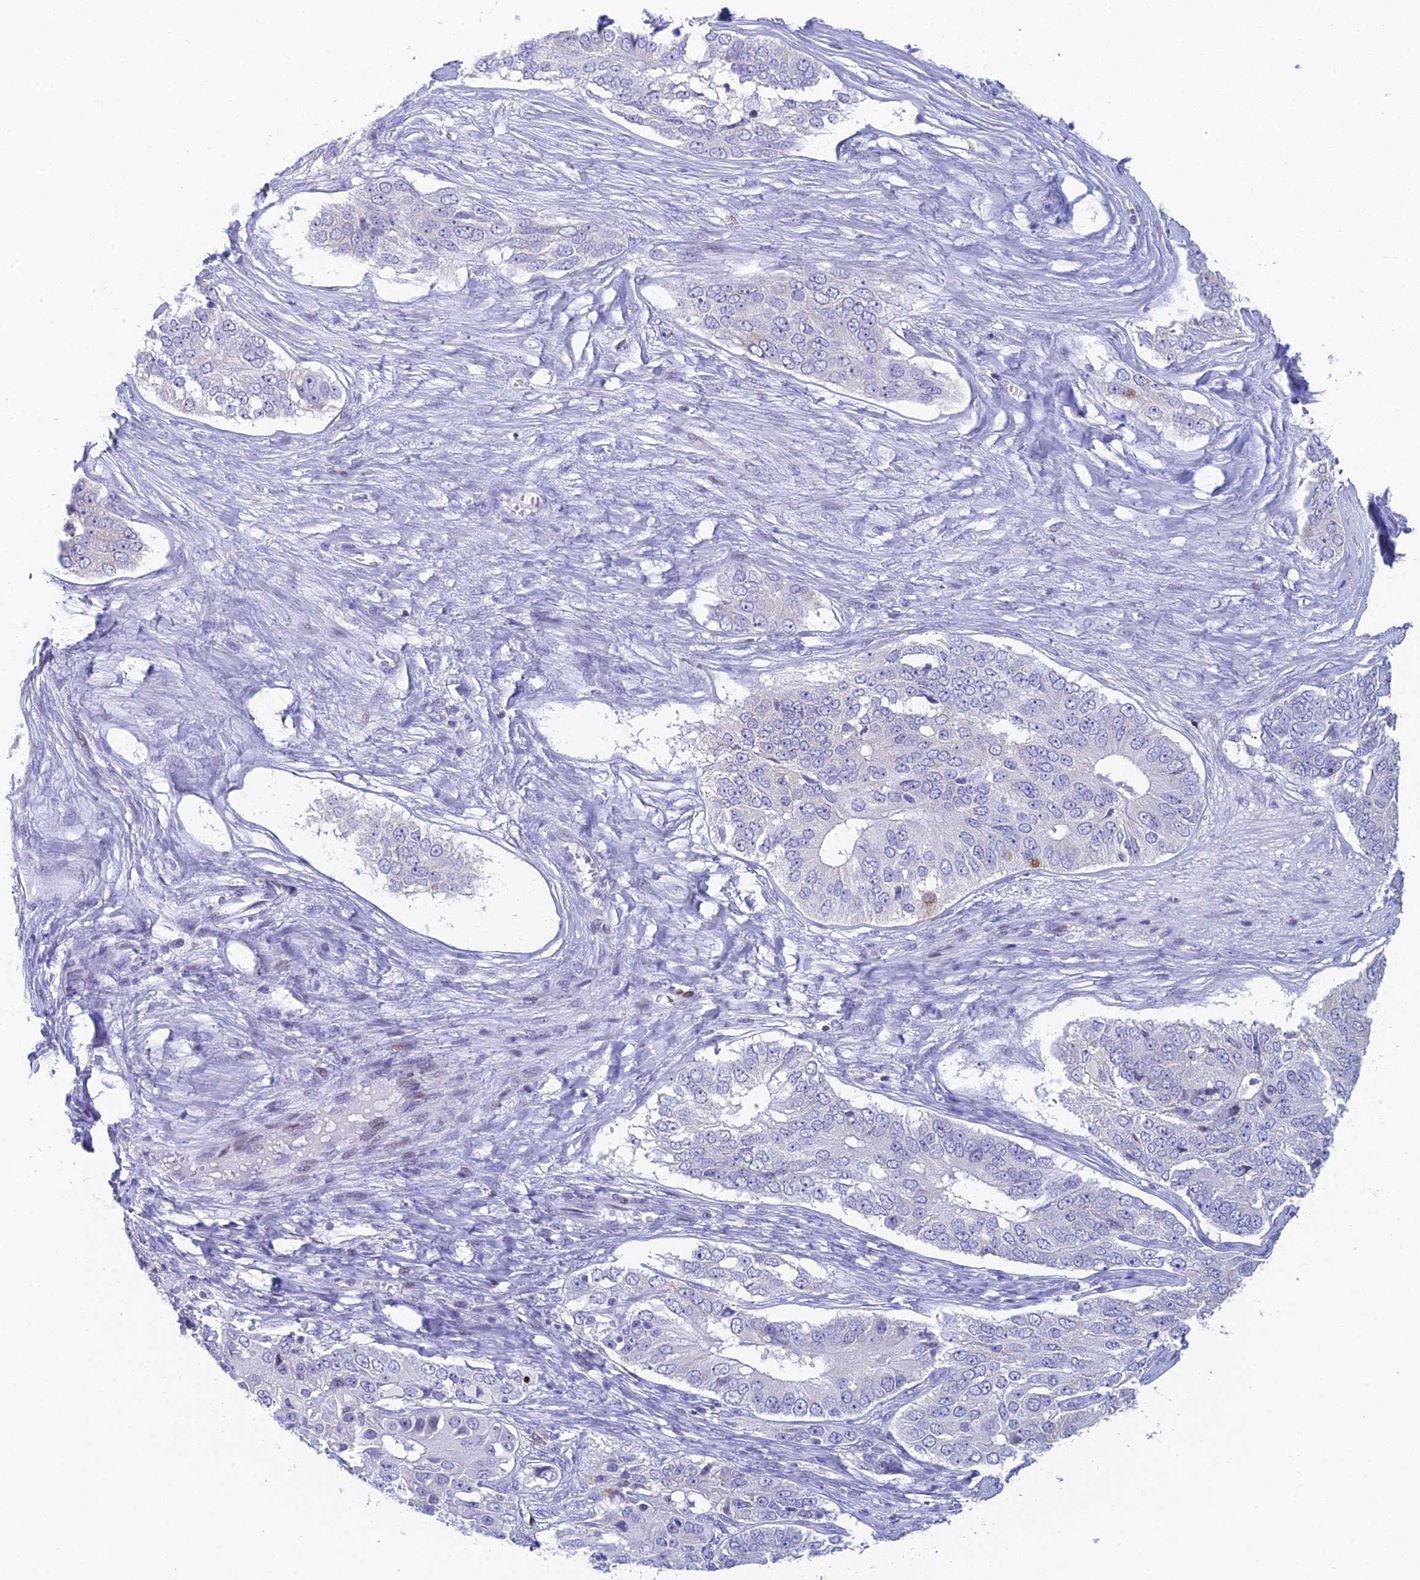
{"staining": {"intensity": "negative", "quantity": "none", "location": "none"}, "tissue": "ovarian cancer", "cell_type": "Tumor cells", "image_type": "cancer", "snomed": [{"axis": "morphology", "description": "Carcinoma, endometroid"}, {"axis": "topography", "description": "Ovary"}], "caption": "Immunohistochemistry (IHC) of human endometroid carcinoma (ovarian) reveals no staining in tumor cells.", "gene": "REXO5", "patient": {"sex": "female", "age": 51}}